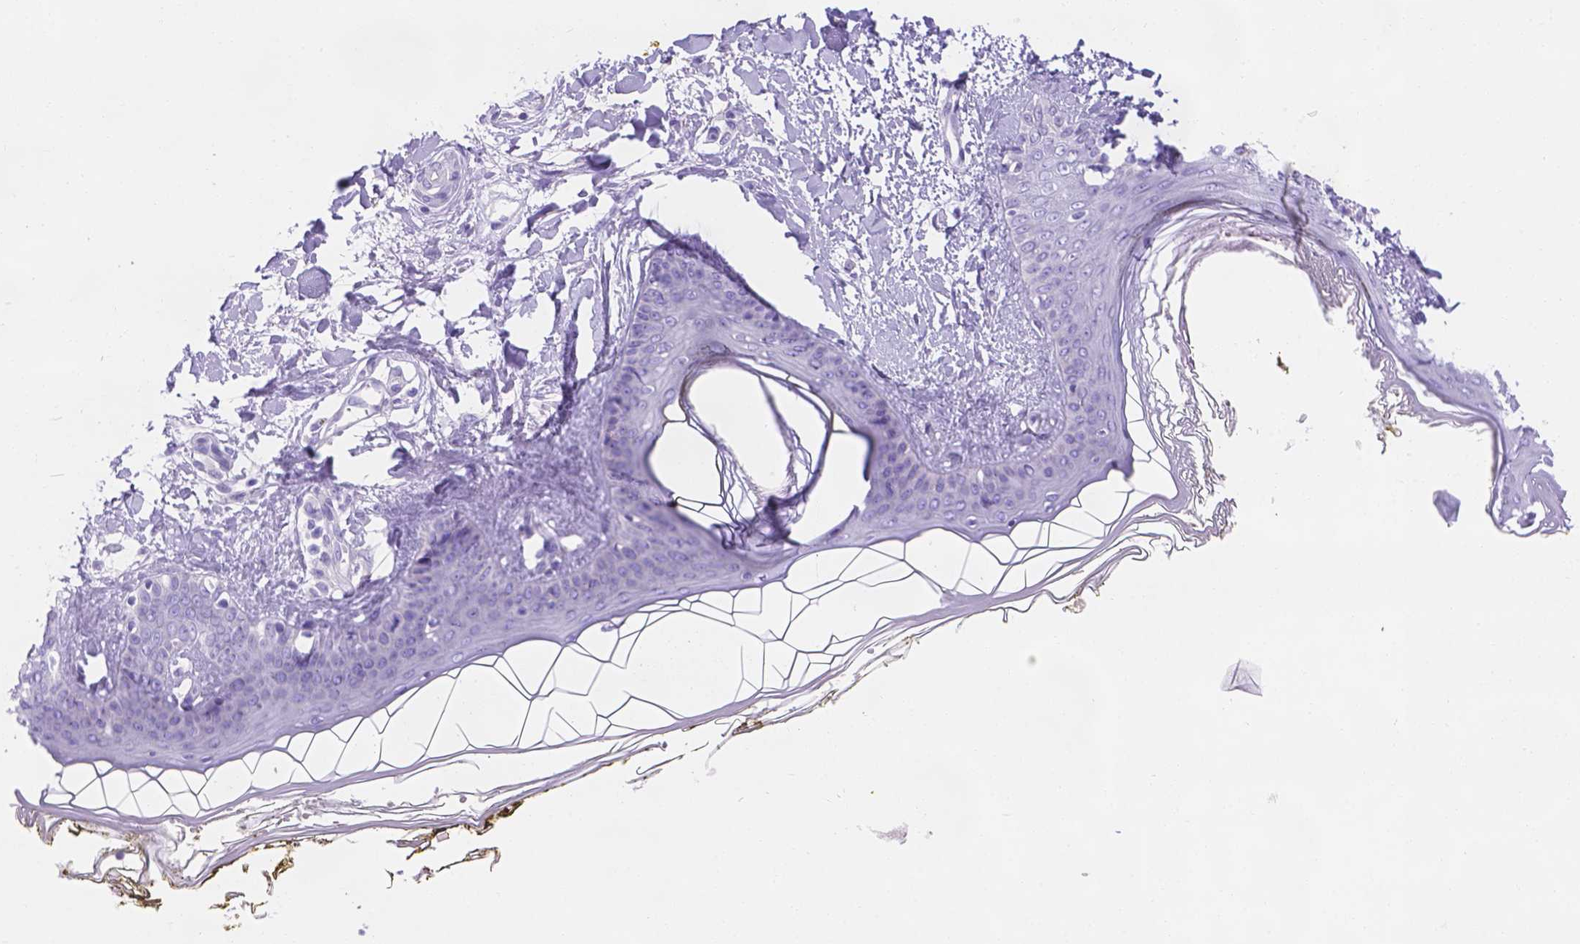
{"staining": {"intensity": "negative", "quantity": "none", "location": "none"}, "tissue": "skin", "cell_type": "Fibroblasts", "image_type": "normal", "snomed": [{"axis": "morphology", "description": "Normal tissue, NOS"}, {"axis": "topography", "description": "Skin"}], "caption": "Immunohistochemical staining of benign human skin demonstrates no significant positivity in fibroblasts.", "gene": "MLN", "patient": {"sex": "female", "age": 34}}